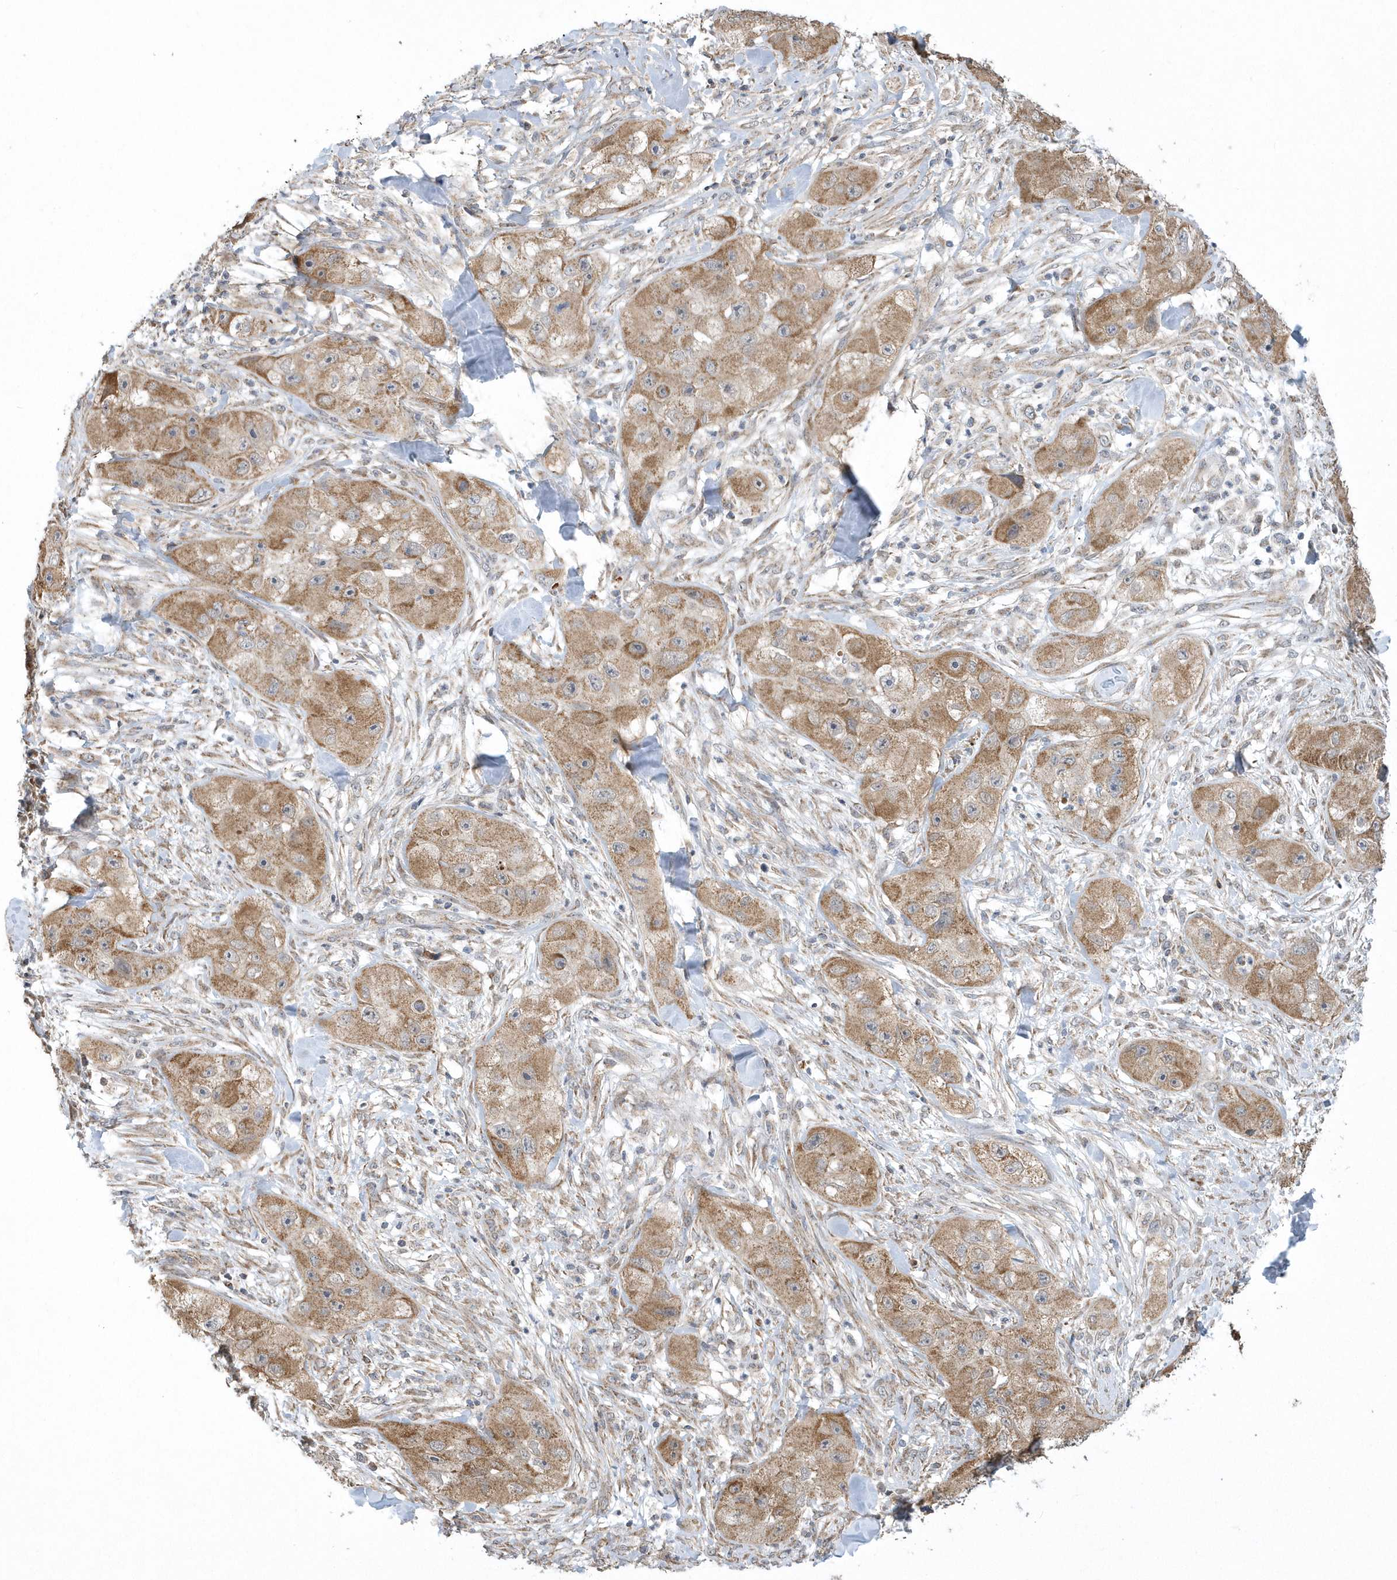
{"staining": {"intensity": "moderate", "quantity": ">75%", "location": "cytoplasmic/membranous"}, "tissue": "skin cancer", "cell_type": "Tumor cells", "image_type": "cancer", "snomed": [{"axis": "morphology", "description": "Squamous cell carcinoma, NOS"}, {"axis": "topography", "description": "Skin"}, {"axis": "topography", "description": "Subcutis"}], "caption": "The histopathology image exhibits a brown stain indicating the presence of a protein in the cytoplasmic/membranous of tumor cells in skin cancer (squamous cell carcinoma).", "gene": "SLX9", "patient": {"sex": "male", "age": 73}}